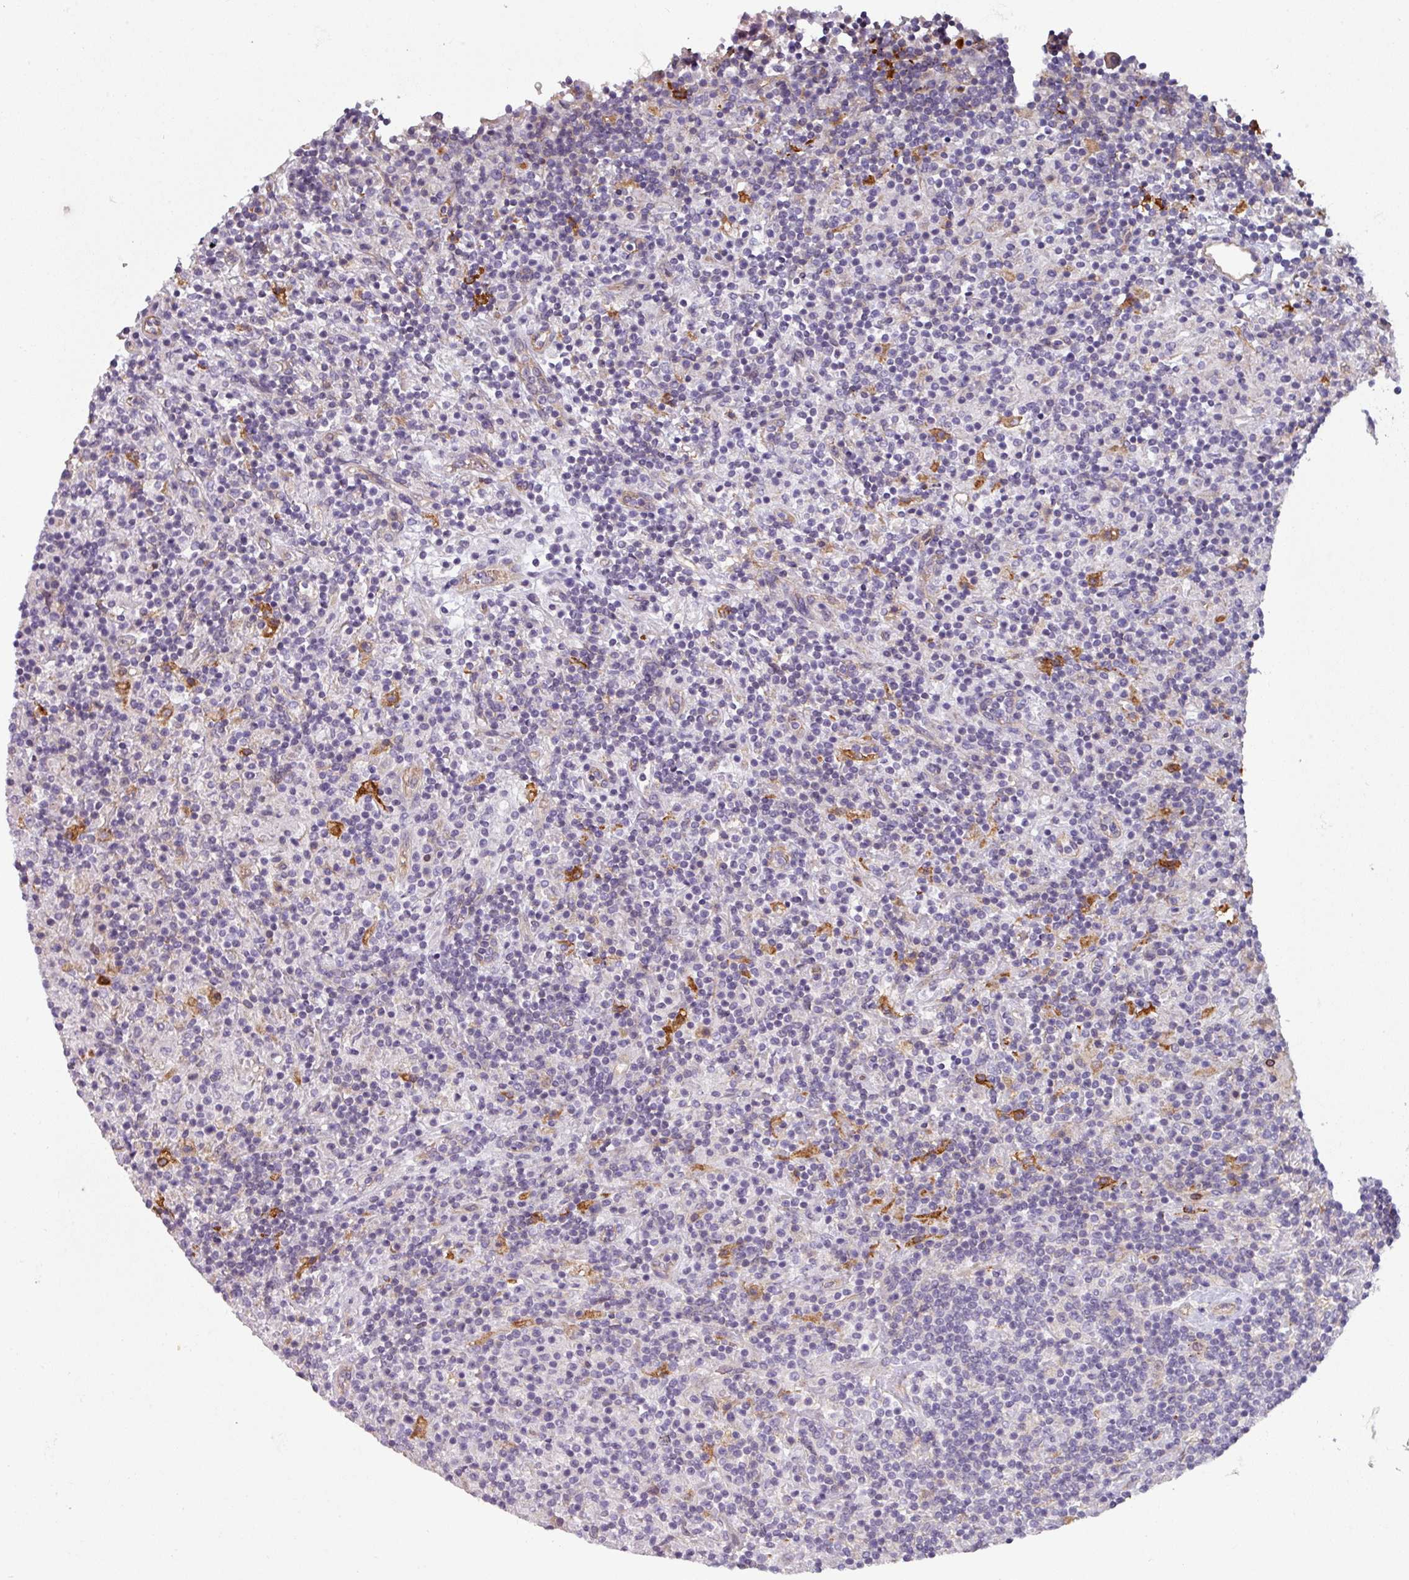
{"staining": {"intensity": "negative", "quantity": "none", "location": "none"}, "tissue": "lymphoma", "cell_type": "Tumor cells", "image_type": "cancer", "snomed": [{"axis": "morphology", "description": "Hodgkin's disease, NOS"}, {"axis": "topography", "description": "Lymph node"}], "caption": "Immunohistochemical staining of Hodgkin's disease displays no significant positivity in tumor cells.", "gene": "BUD23", "patient": {"sex": "male", "age": 70}}